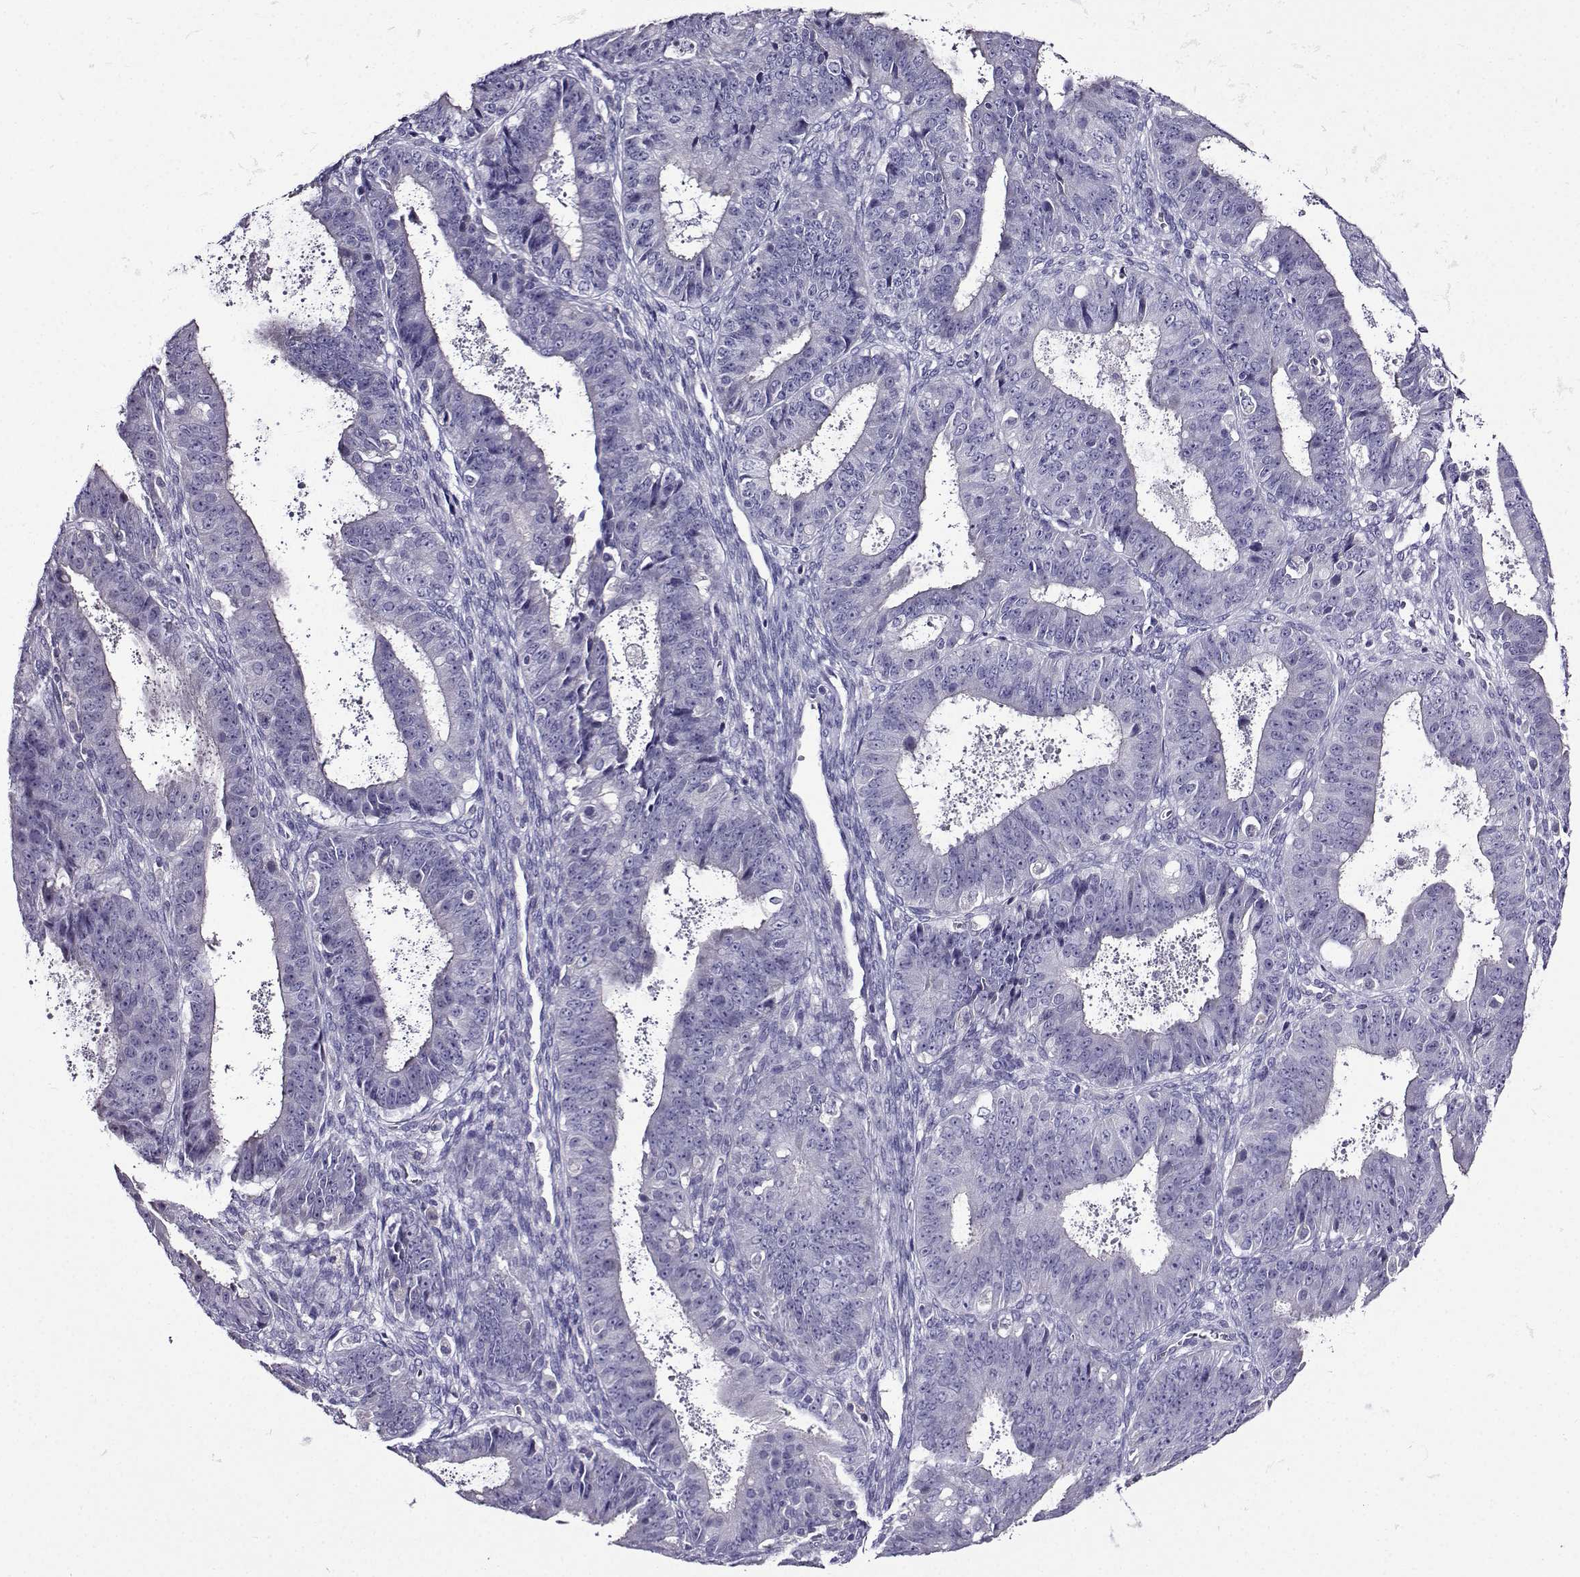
{"staining": {"intensity": "negative", "quantity": "none", "location": "none"}, "tissue": "ovarian cancer", "cell_type": "Tumor cells", "image_type": "cancer", "snomed": [{"axis": "morphology", "description": "Carcinoma, endometroid"}, {"axis": "topography", "description": "Ovary"}], "caption": "Ovarian endometroid carcinoma was stained to show a protein in brown. There is no significant positivity in tumor cells.", "gene": "TMEM266", "patient": {"sex": "female", "age": 42}}